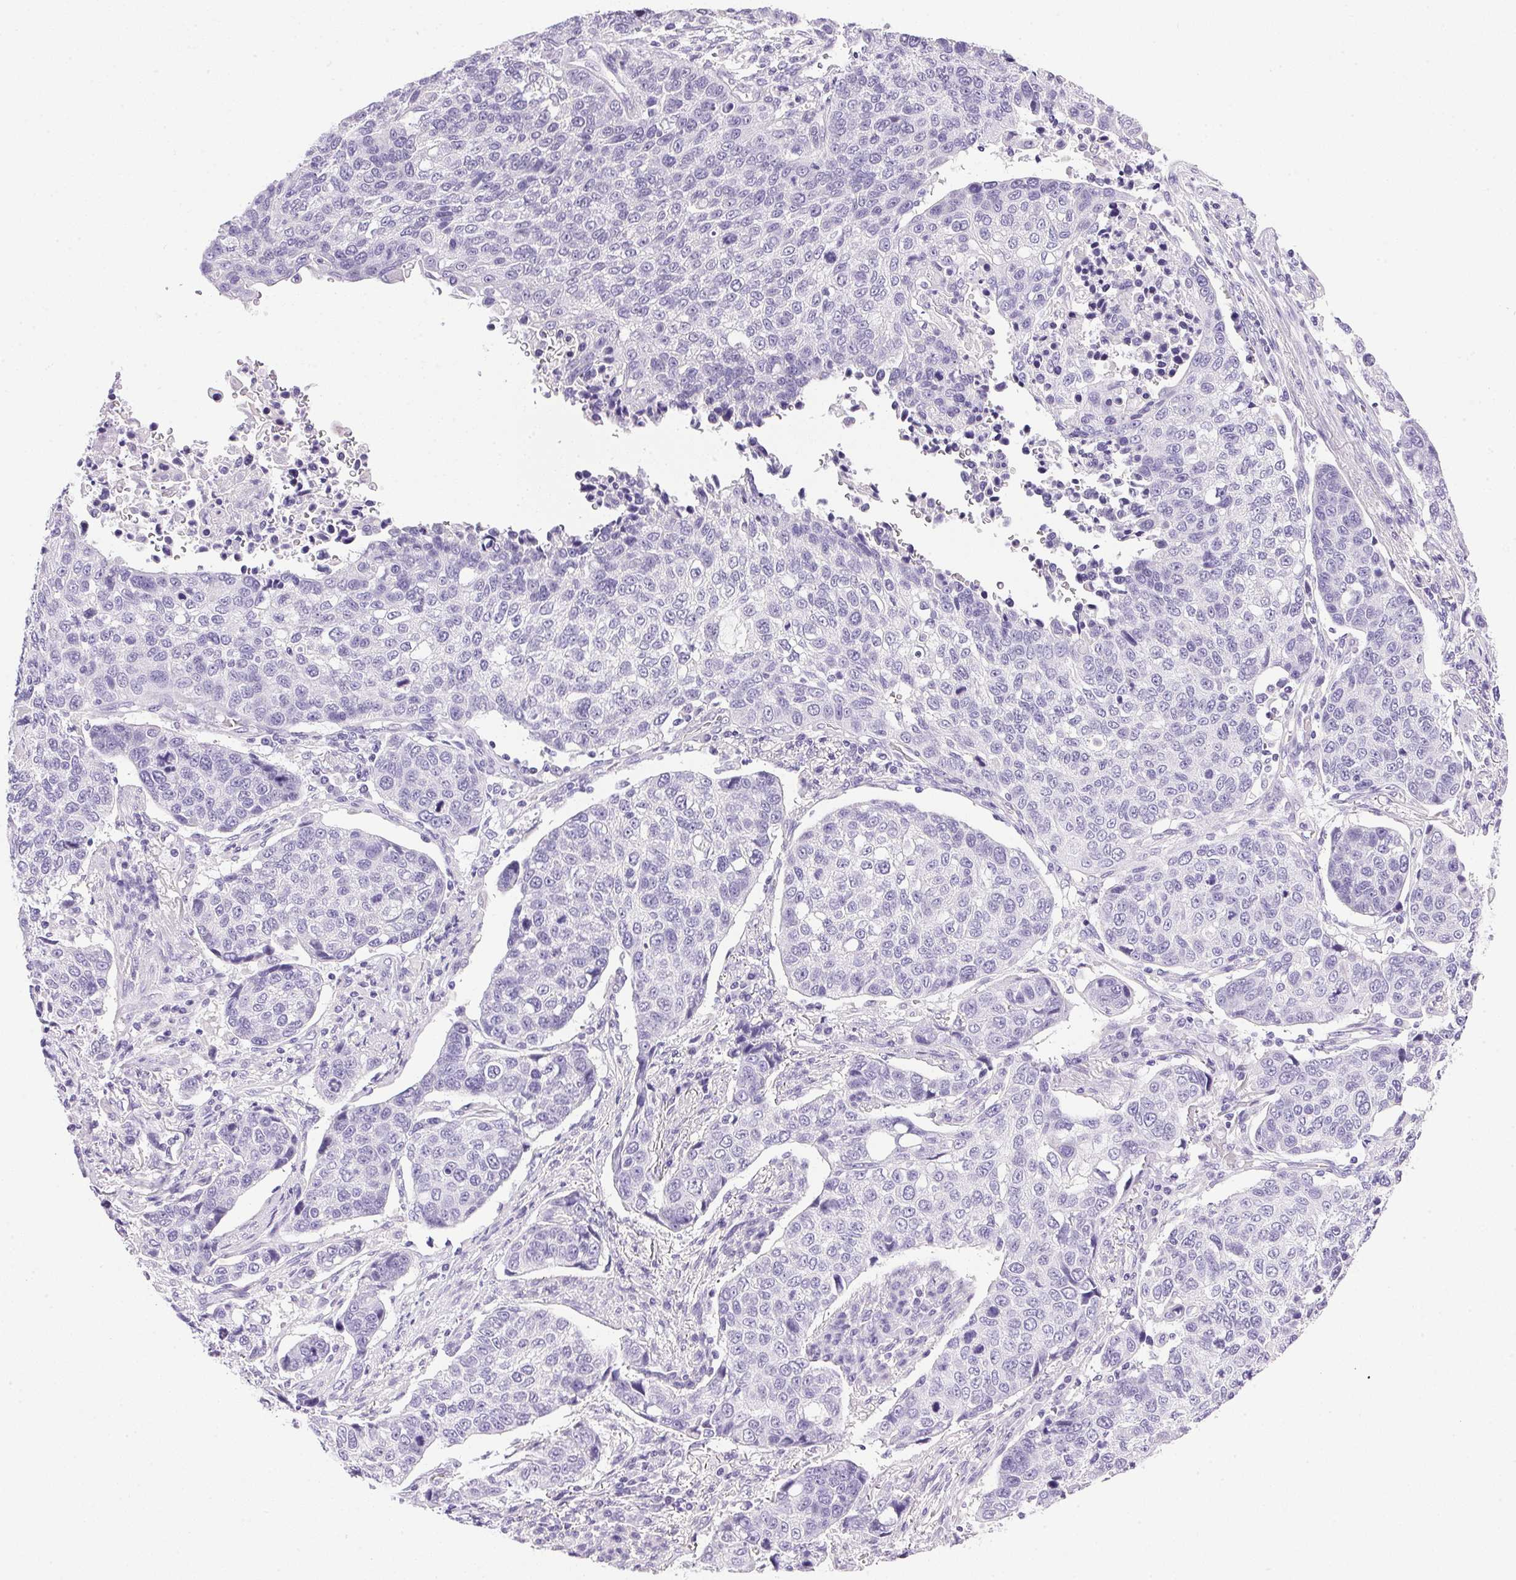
{"staining": {"intensity": "negative", "quantity": "none", "location": "none"}, "tissue": "lung cancer", "cell_type": "Tumor cells", "image_type": "cancer", "snomed": [{"axis": "morphology", "description": "Squamous cell carcinoma, NOS"}, {"axis": "topography", "description": "Lymph node"}, {"axis": "topography", "description": "Lung"}], "caption": "The immunohistochemistry (IHC) micrograph has no significant expression in tumor cells of squamous cell carcinoma (lung) tissue.", "gene": "ATP6V0A4", "patient": {"sex": "male", "age": 61}}